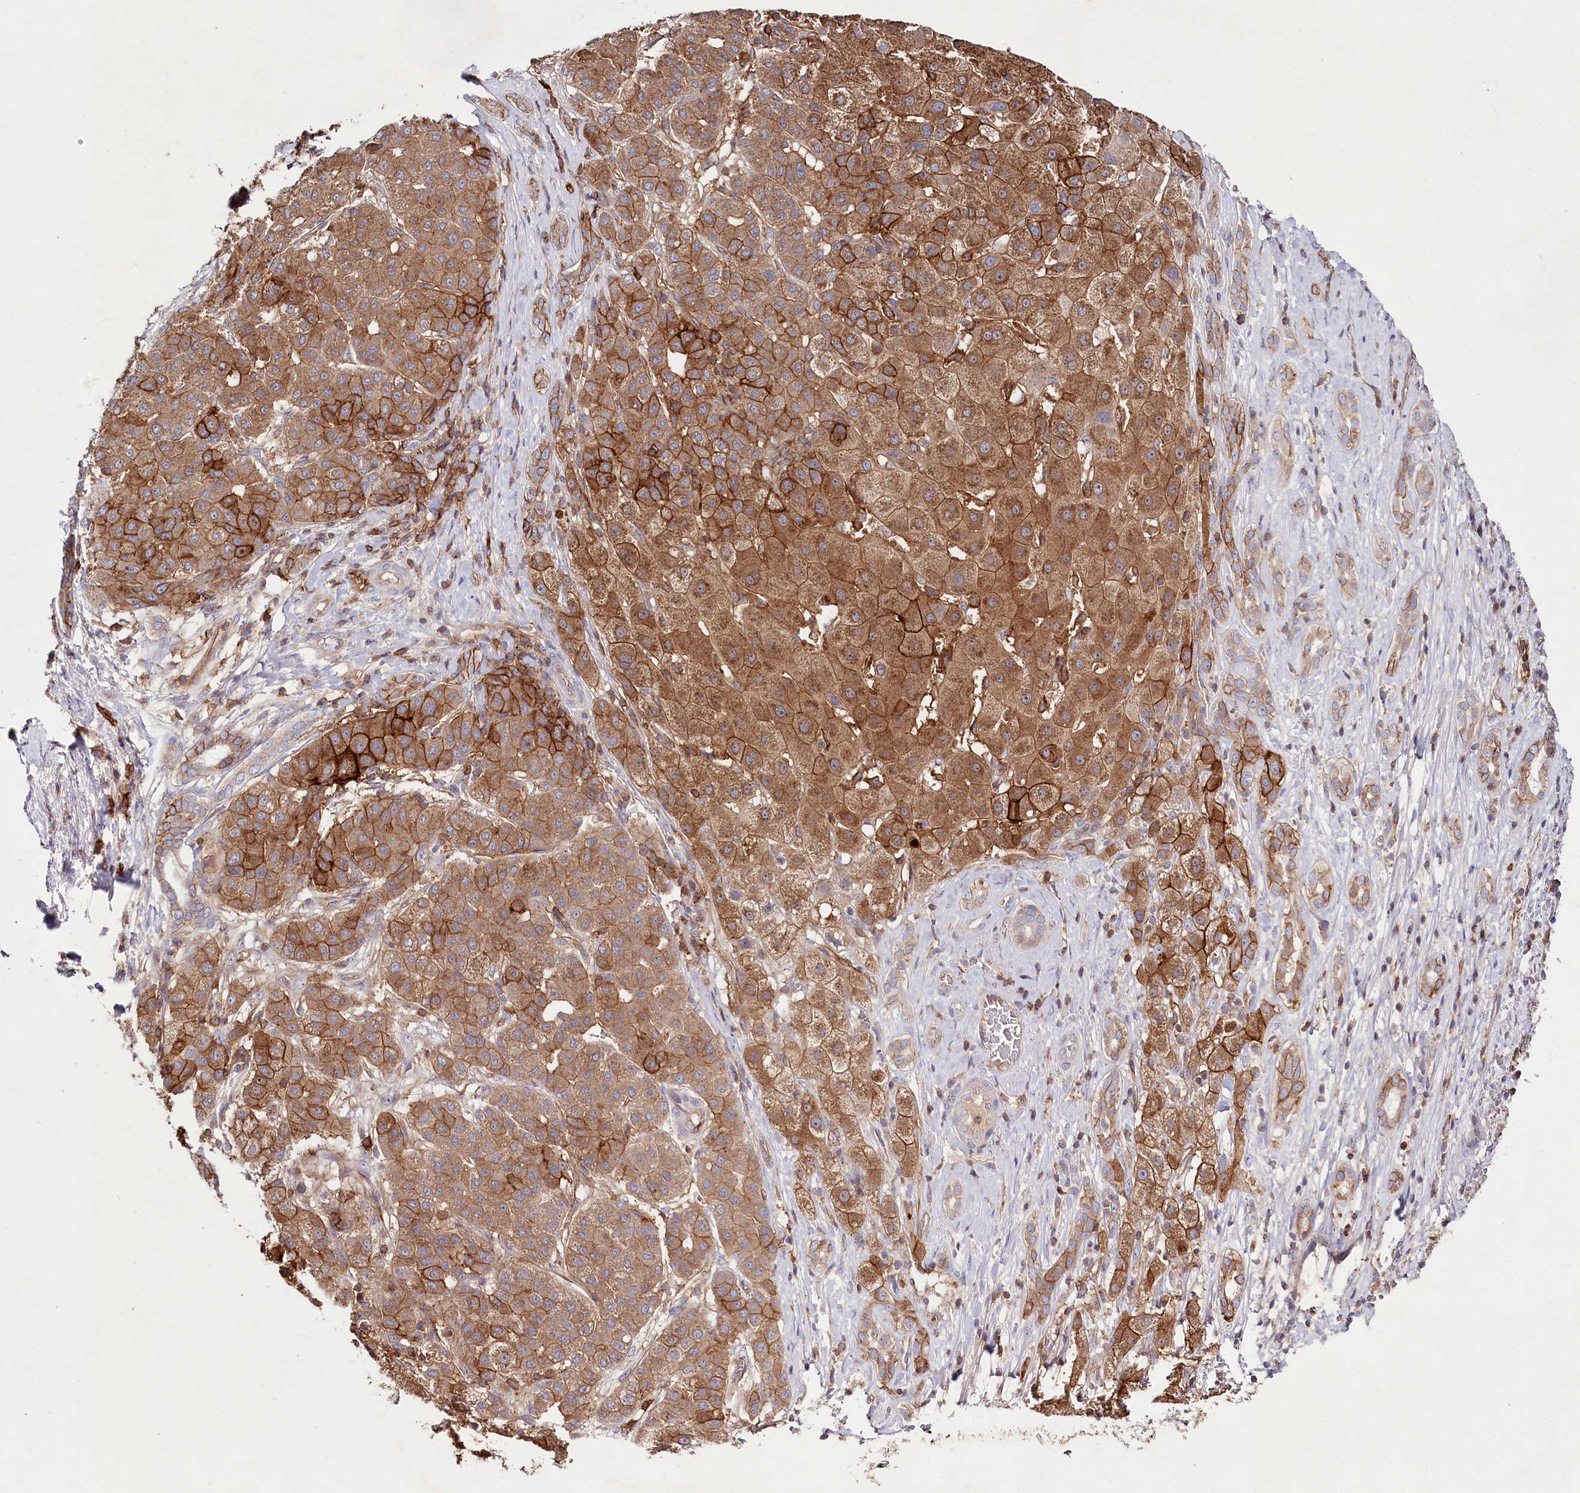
{"staining": {"intensity": "moderate", "quantity": ">75%", "location": "cytoplasmic/membranous"}, "tissue": "liver cancer", "cell_type": "Tumor cells", "image_type": "cancer", "snomed": [{"axis": "morphology", "description": "Carcinoma, Hepatocellular, NOS"}, {"axis": "topography", "description": "Liver"}], "caption": "High-magnification brightfield microscopy of liver cancer (hepatocellular carcinoma) stained with DAB (brown) and counterstained with hematoxylin (blue). tumor cells exhibit moderate cytoplasmic/membranous staining is identified in approximately>75% of cells.", "gene": "RBP5", "patient": {"sex": "male", "age": 65}}